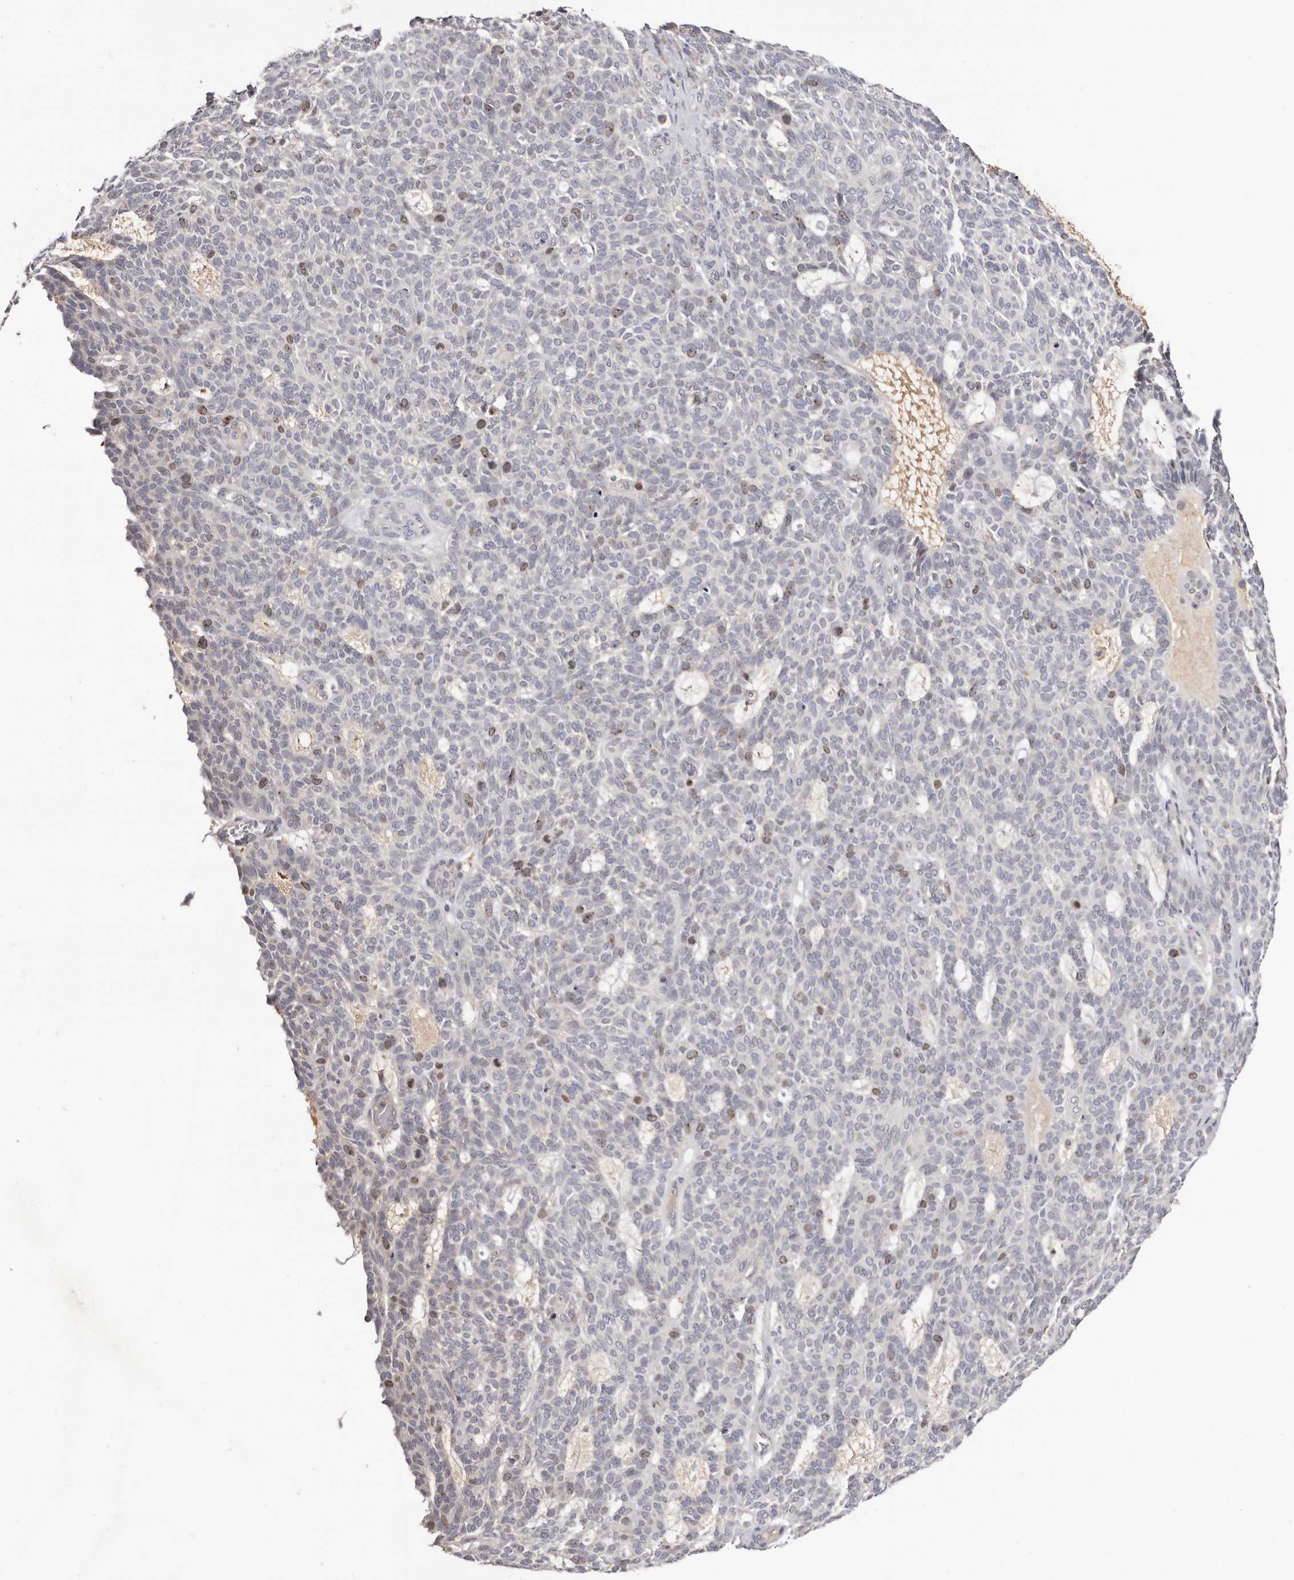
{"staining": {"intensity": "moderate", "quantity": "<25%", "location": "nuclear"}, "tissue": "skin cancer", "cell_type": "Tumor cells", "image_type": "cancer", "snomed": [{"axis": "morphology", "description": "Squamous cell carcinoma, NOS"}, {"axis": "topography", "description": "Skin"}], "caption": "A micrograph of human skin cancer stained for a protein displays moderate nuclear brown staining in tumor cells. The staining was performed using DAB (3,3'-diaminobenzidine), with brown indicating positive protein expression. Nuclei are stained blue with hematoxylin.", "gene": "CCDC190", "patient": {"sex": "female", "age": 90}}